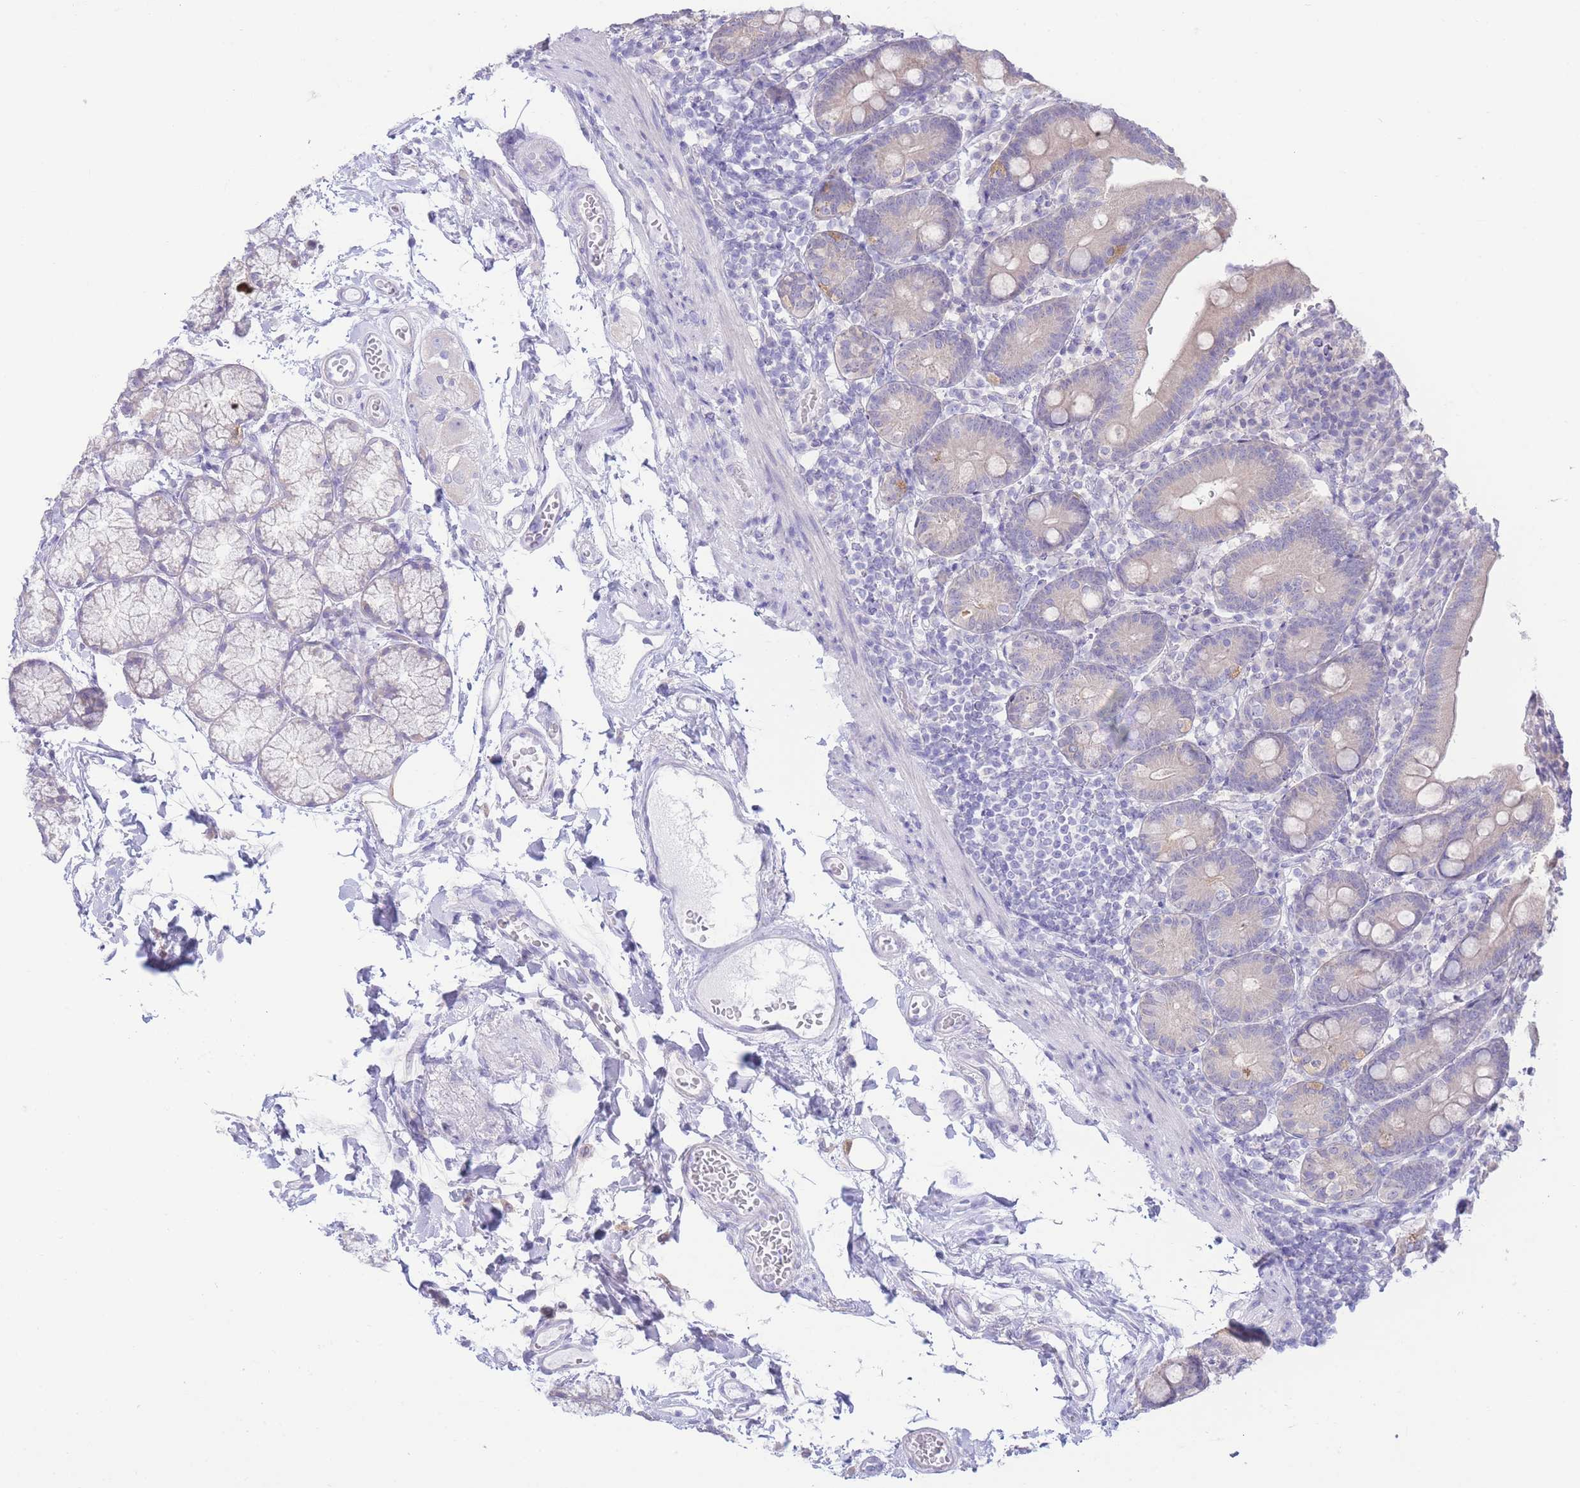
{"staining": {"intensity": "weak", "quantity": "<25%", "location": "cytoplasmic/membranous"}, "tissue": "duodenum", "cell_type": "Glandular cells", "image_type": "normal", "snomed": [{"axis": "morphology", "description": "Normal tissue, NOS"}, {"axis": "topography", "description": "Duodenum"}], "caption": "The histopathology image shows no significant staining in glandular cells of duodenum.", "gene": "FAH", "patient": {"sex": "female", "age": 67}}